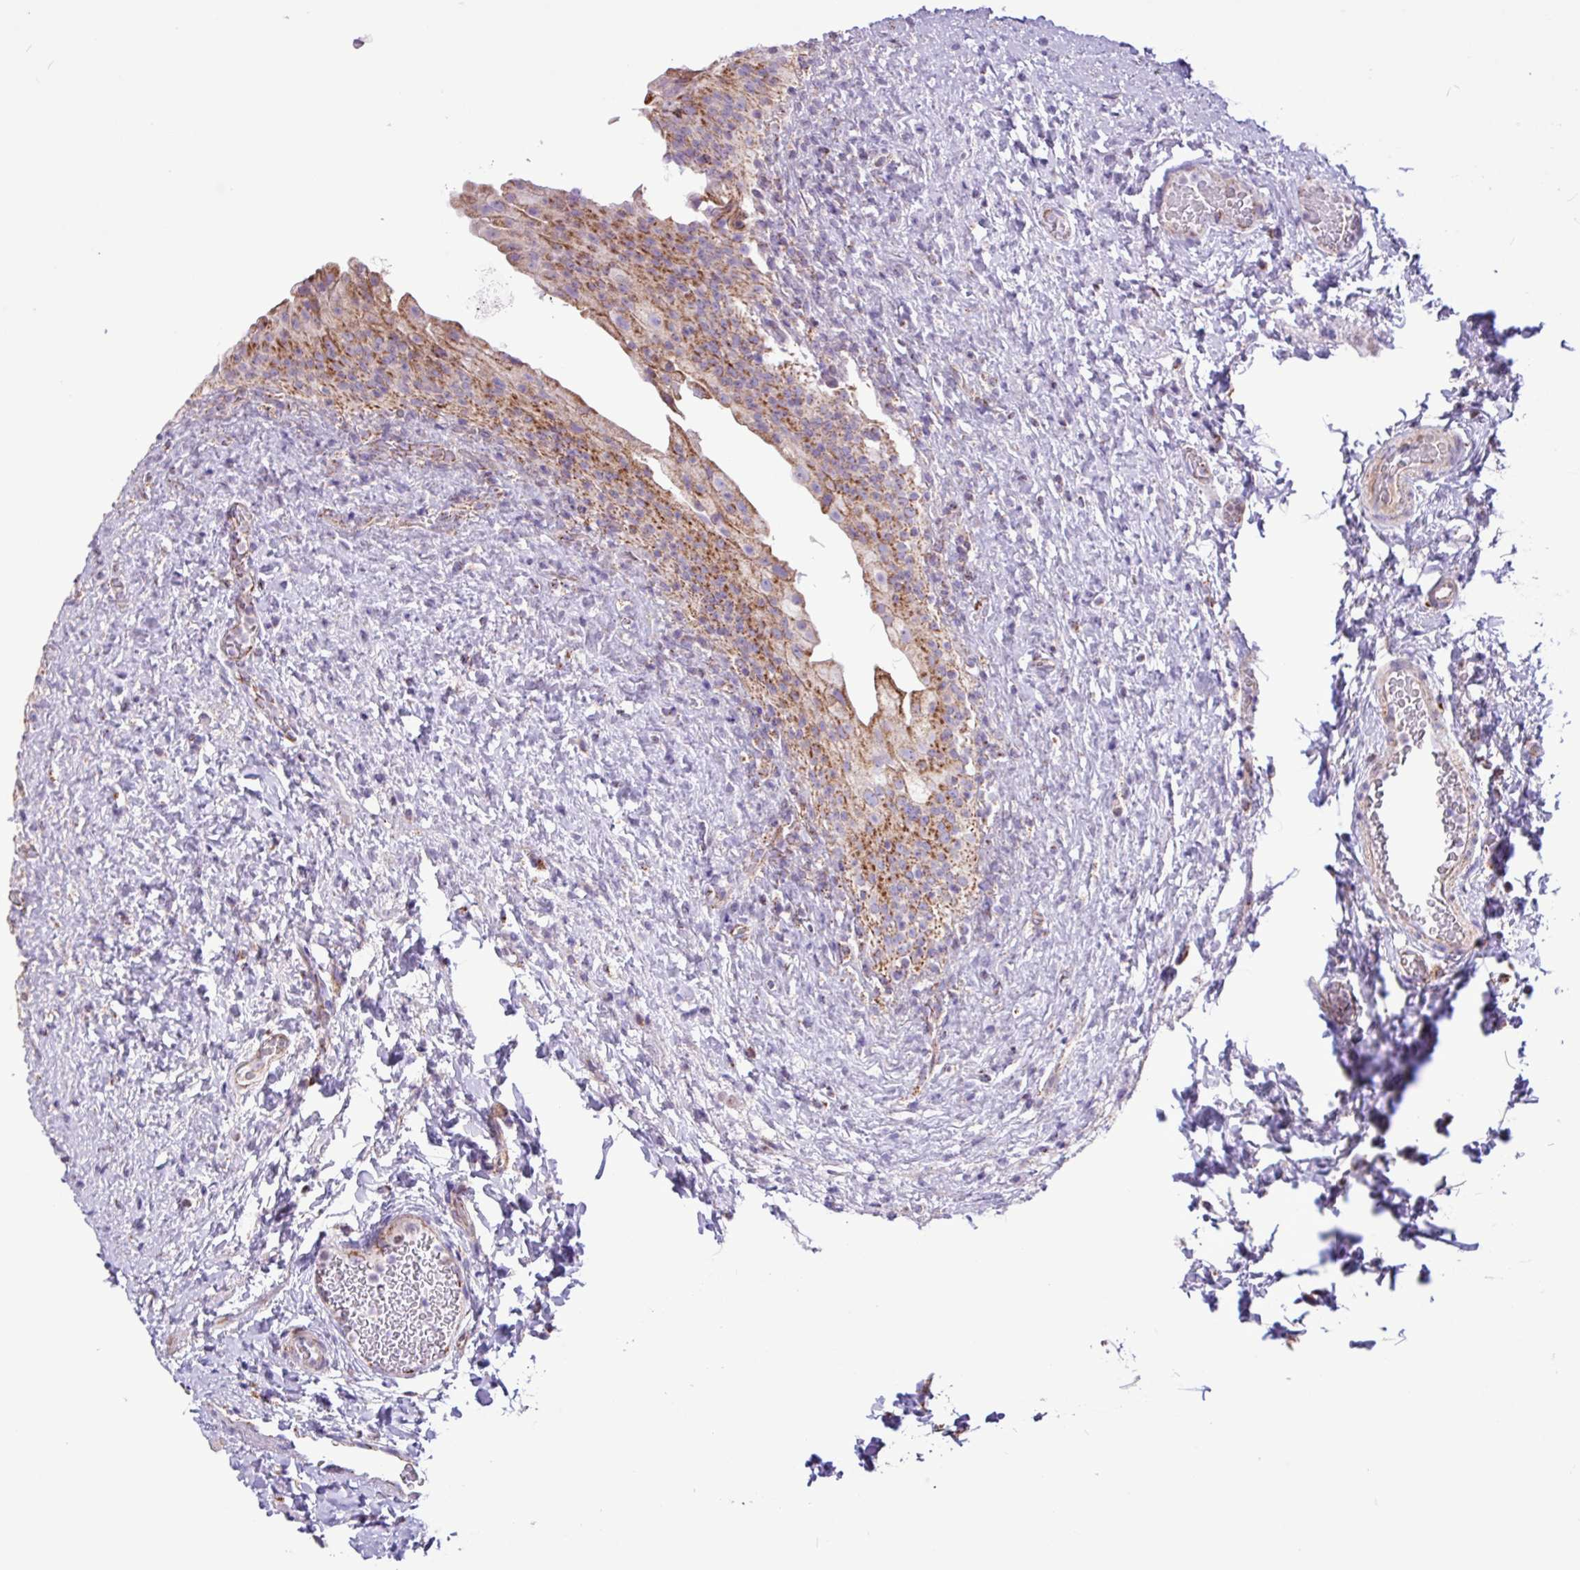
{"staining": {"intensity": "strong", "quantity": ">75%", "location": "cytoplasmic/membranous"}, "tissue": "urinary bladder", "cell_type": "Urothelial cells", "image_type": "normal", "snomed": [{"axis": "morphology", "description": "Normal tissue, NOS"}, {"axis": "topography", "description": "Urinary bladder"}], "caption": "Human urinary bladder stained with a brown dye displays strong cytoplasmic/membranous positive positivity in about >75% of urothelial cells.", "gene": "RTL3", "patient": {"sex": "female", "age": 27}}